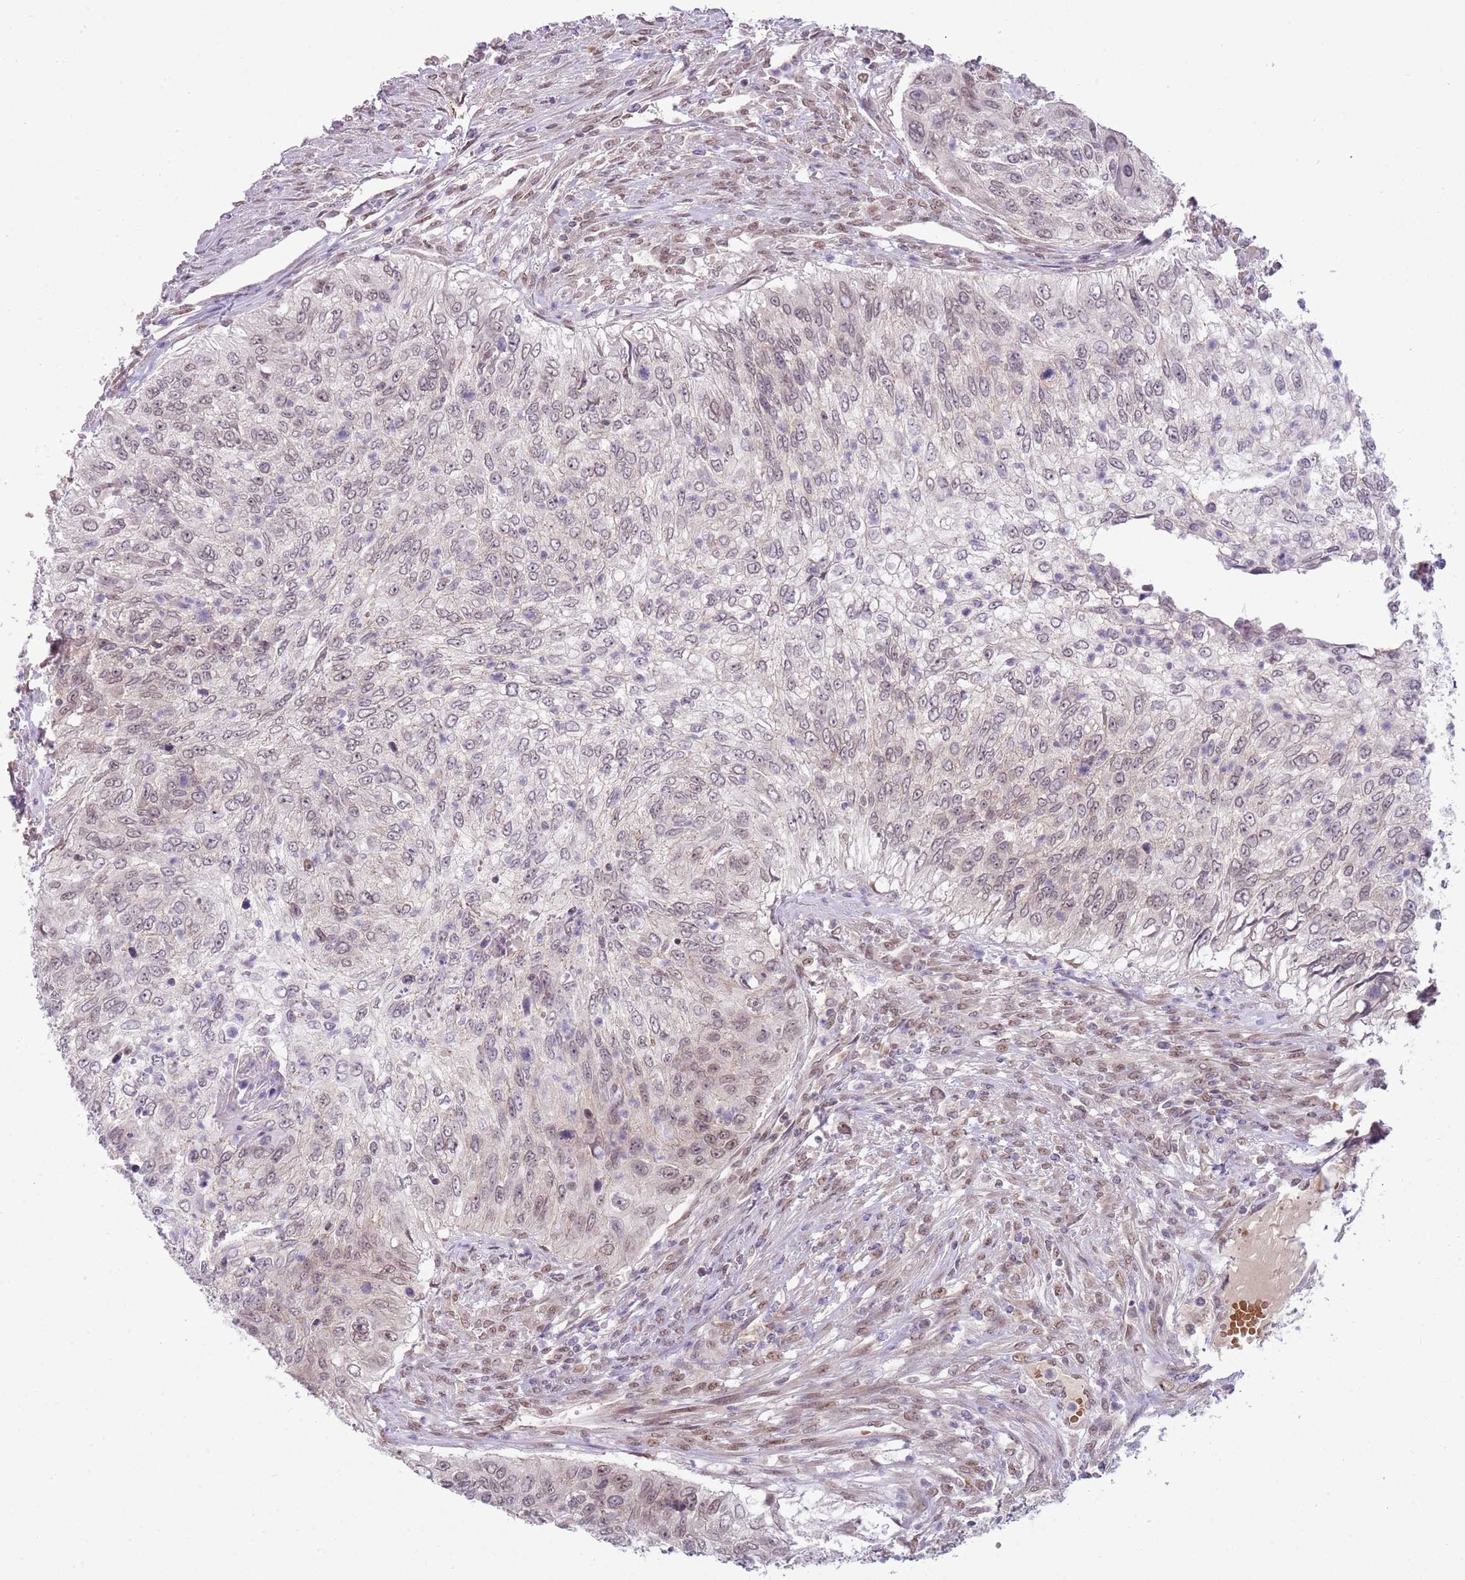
{"staining": {"intensity": "weak", "quantity": "<25%", "location": "nuclear"}, "tissue": "urothelial cancer", "cell_type": "Tumor cells", "image_type": "cancer", "snomed": [{"axis": "morphology", "description": "Urothelial carcinoma, High grade"}, {"axis": "topography", "description": "Urinary bladder"}], "caption": "A histopathology image of high-grade urothelial carcinoma stained for a protein displays no brown staining in tumor cells. (DAB immunohistochemistry, high magnification).", "gene": "TM2D1", "patient": {"sex": "female", "age": 60}}